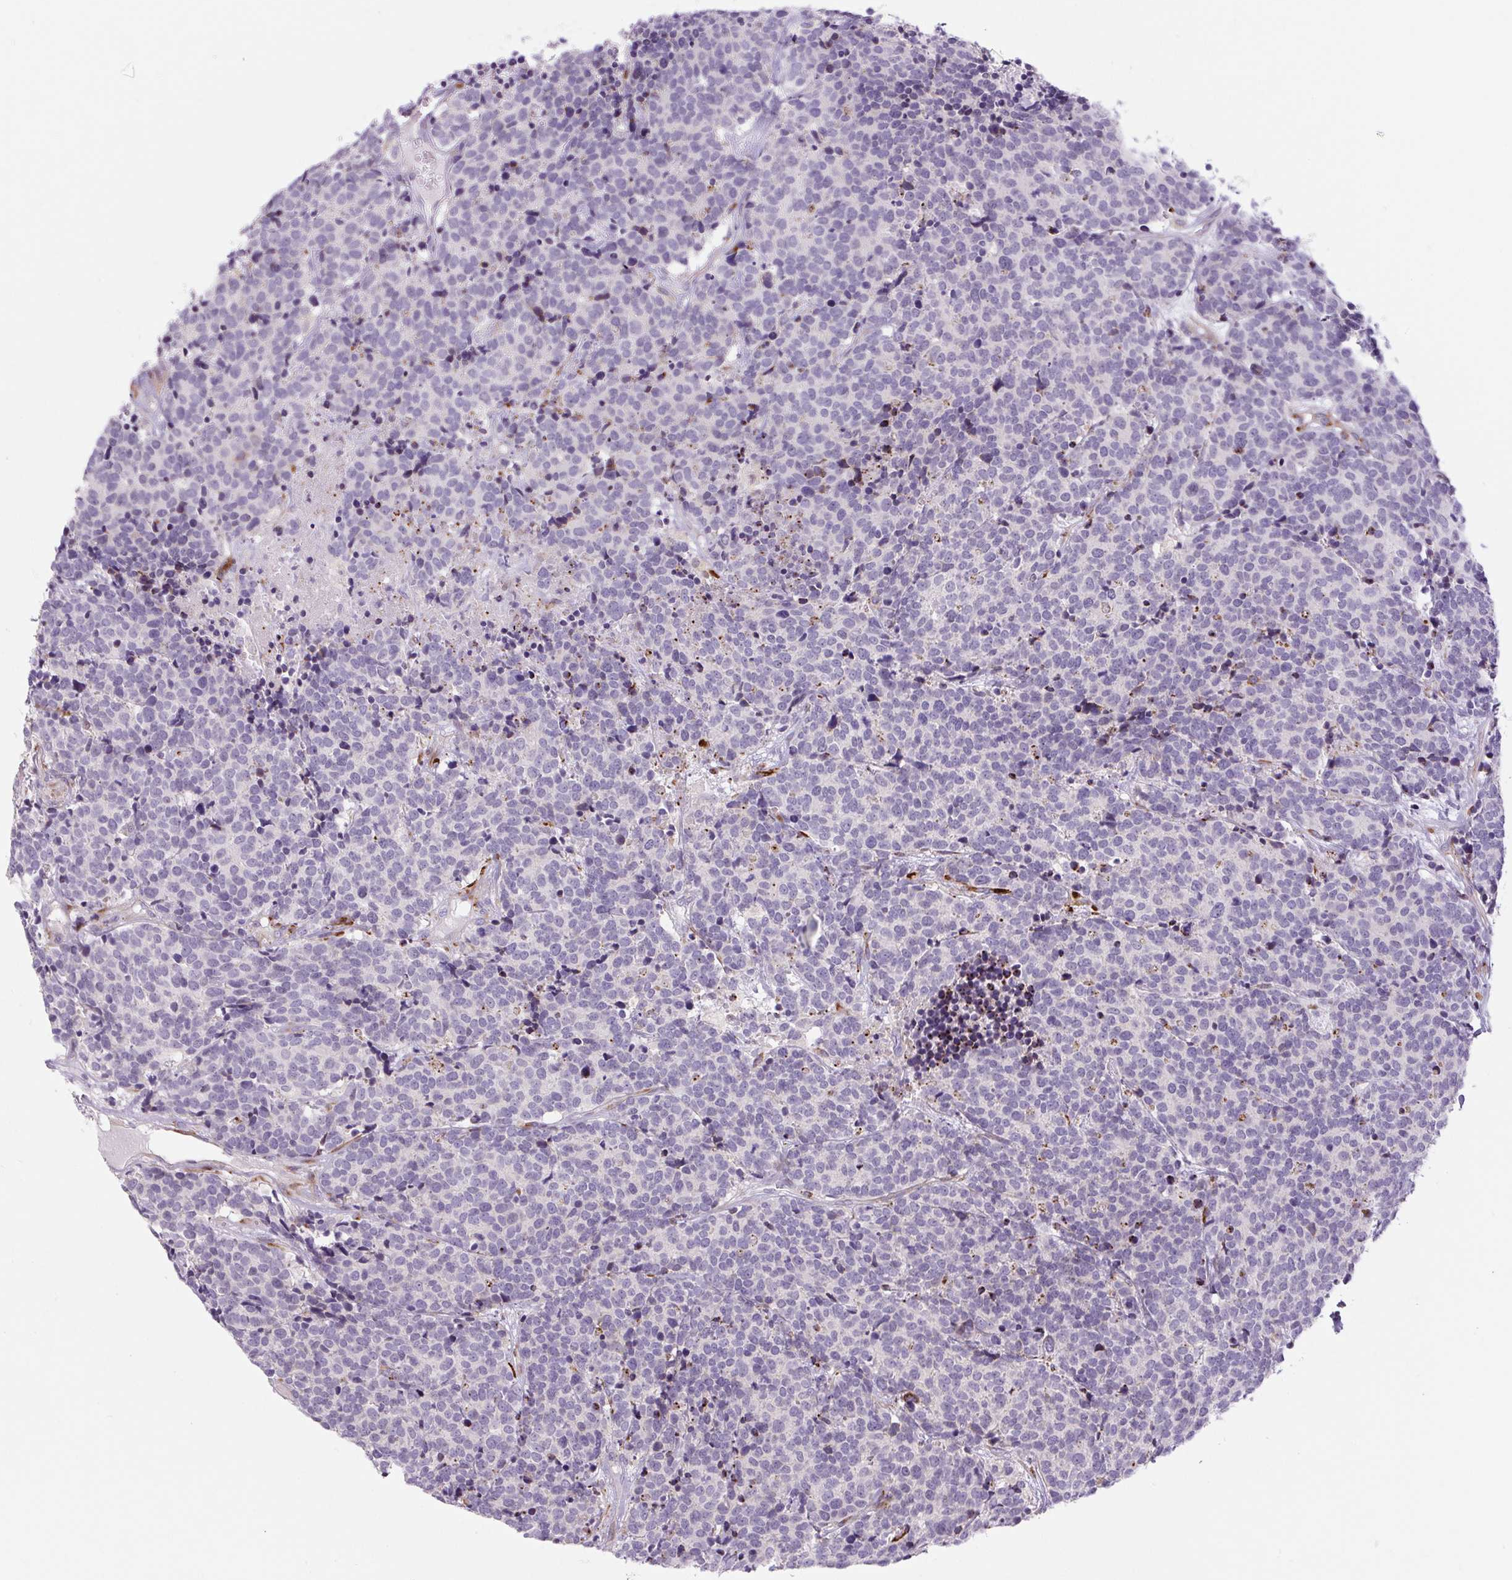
{"staining": {"intensity": "negative", "quantity": "none", "location": "none"}, "tissue": "carcinoid", "cell_type": "Tumor cells", "image_type": "cancer", "snomed": [{"axis": "morphology", "description": "Carcinoid, malignant, NOS"}, {"axis": "topography", "description": "Skin"}], "caption": "The histopathology image exhibits no significant expression in tumor cells of carcinoid.", "gene": "DISP3", "patient": {"sex": "female", "age": 79}}